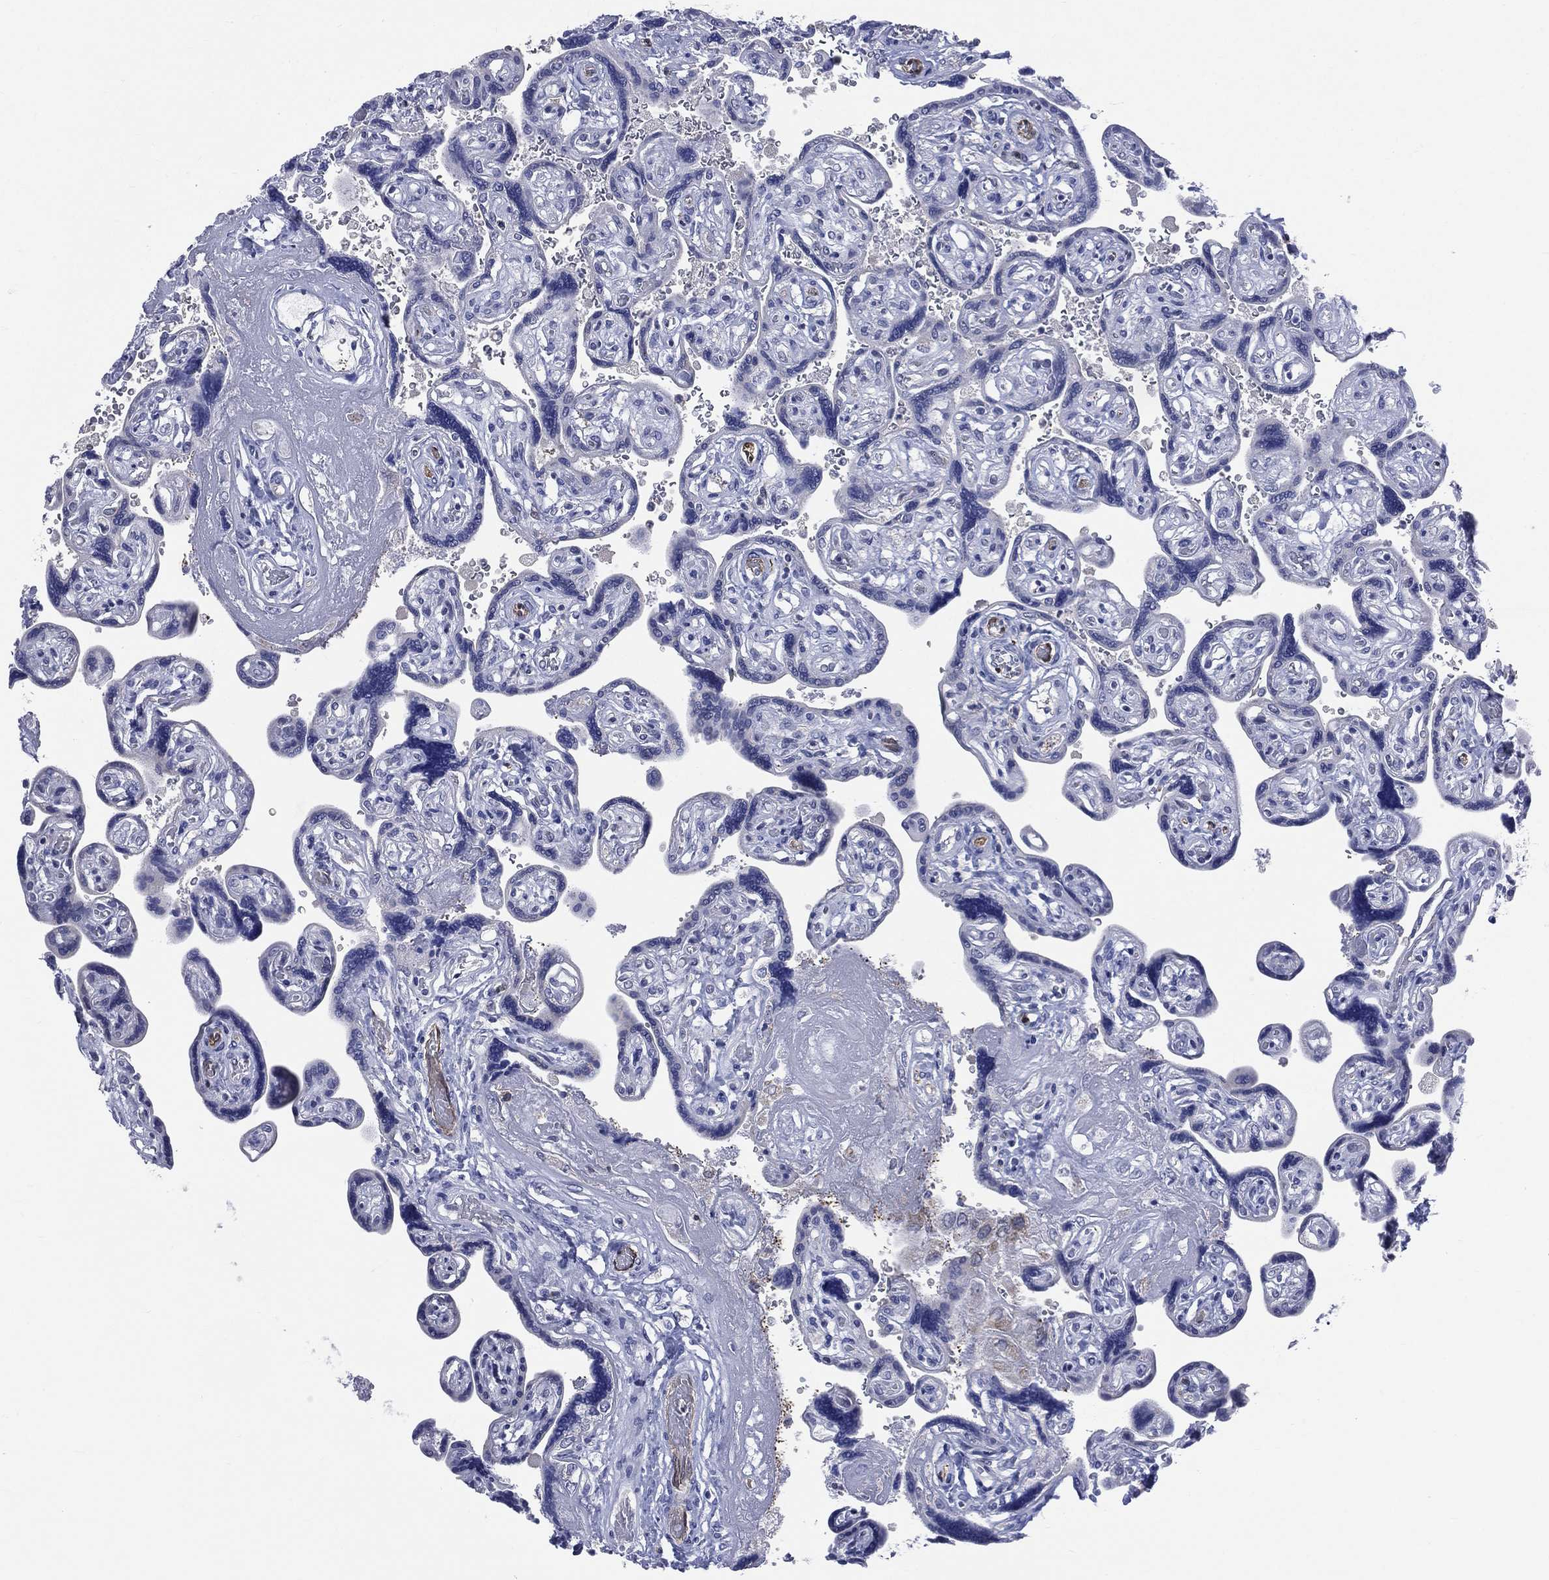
{"staining": {"intensity": "negative", "quantity": "none", "location": "none"}, "tissue": "placenta", "cell_type": "Decidual cells", "image_type": "normal", "snomed": [{"axis": "morphology", "description": "Normal tissue, NOS"}, {"axis": "topography", "description": "Placenta"}], "caption": "Immunohistochemical staining of unremarkable placenta demonstrates no significant staining in decidual cells. Nuclei are stained in blue.", "gene": "AKAP3", "patient": {"sex": "female", "age": 32}}